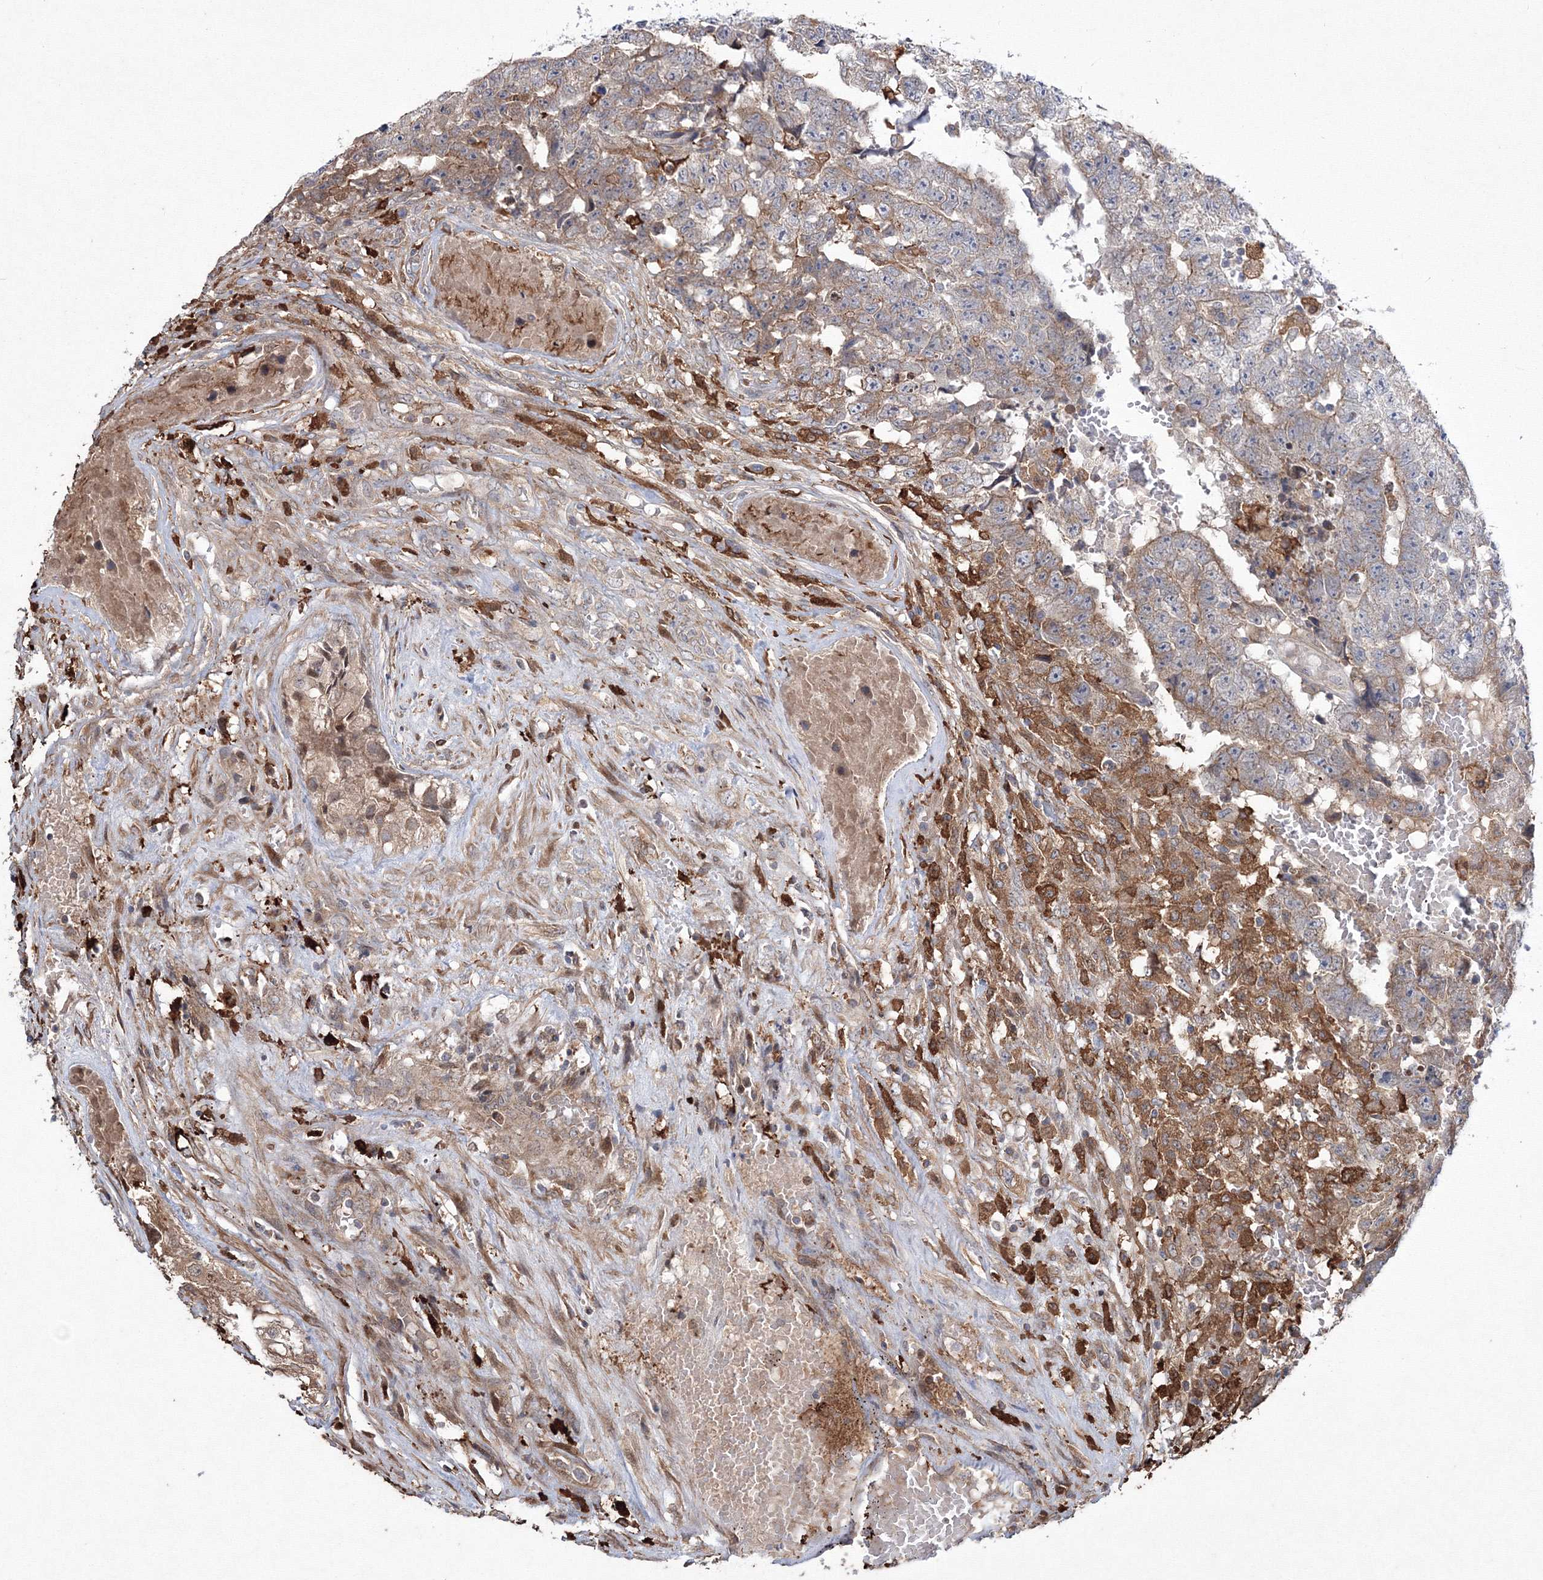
{"staining": {"intensity": "moderate", "quantity": "25%-75%", "location": "cytoplasmic/membranous"}, "tissue": "testis cancer", "cell_type": "Tumor cells", "image_type": "cancer", "snomed": [{"axis": "morphology", "description": "Carcinoma, Embryonal, NOS"}, {"axis": "topography", "description": "Testis"}], "caption": "The photomicrograph demonstrates a brown stain indicating the presence of a protein in the cytoplasmic/membranous of tumor cells in testis cancer. The staining is performed using DAB brown chromogen to label protein expression. The nuclei are counter-stained blue using hematoxylin.", "gene": "RANBP3L", "patient": {"sex": "male", "age": 25}}